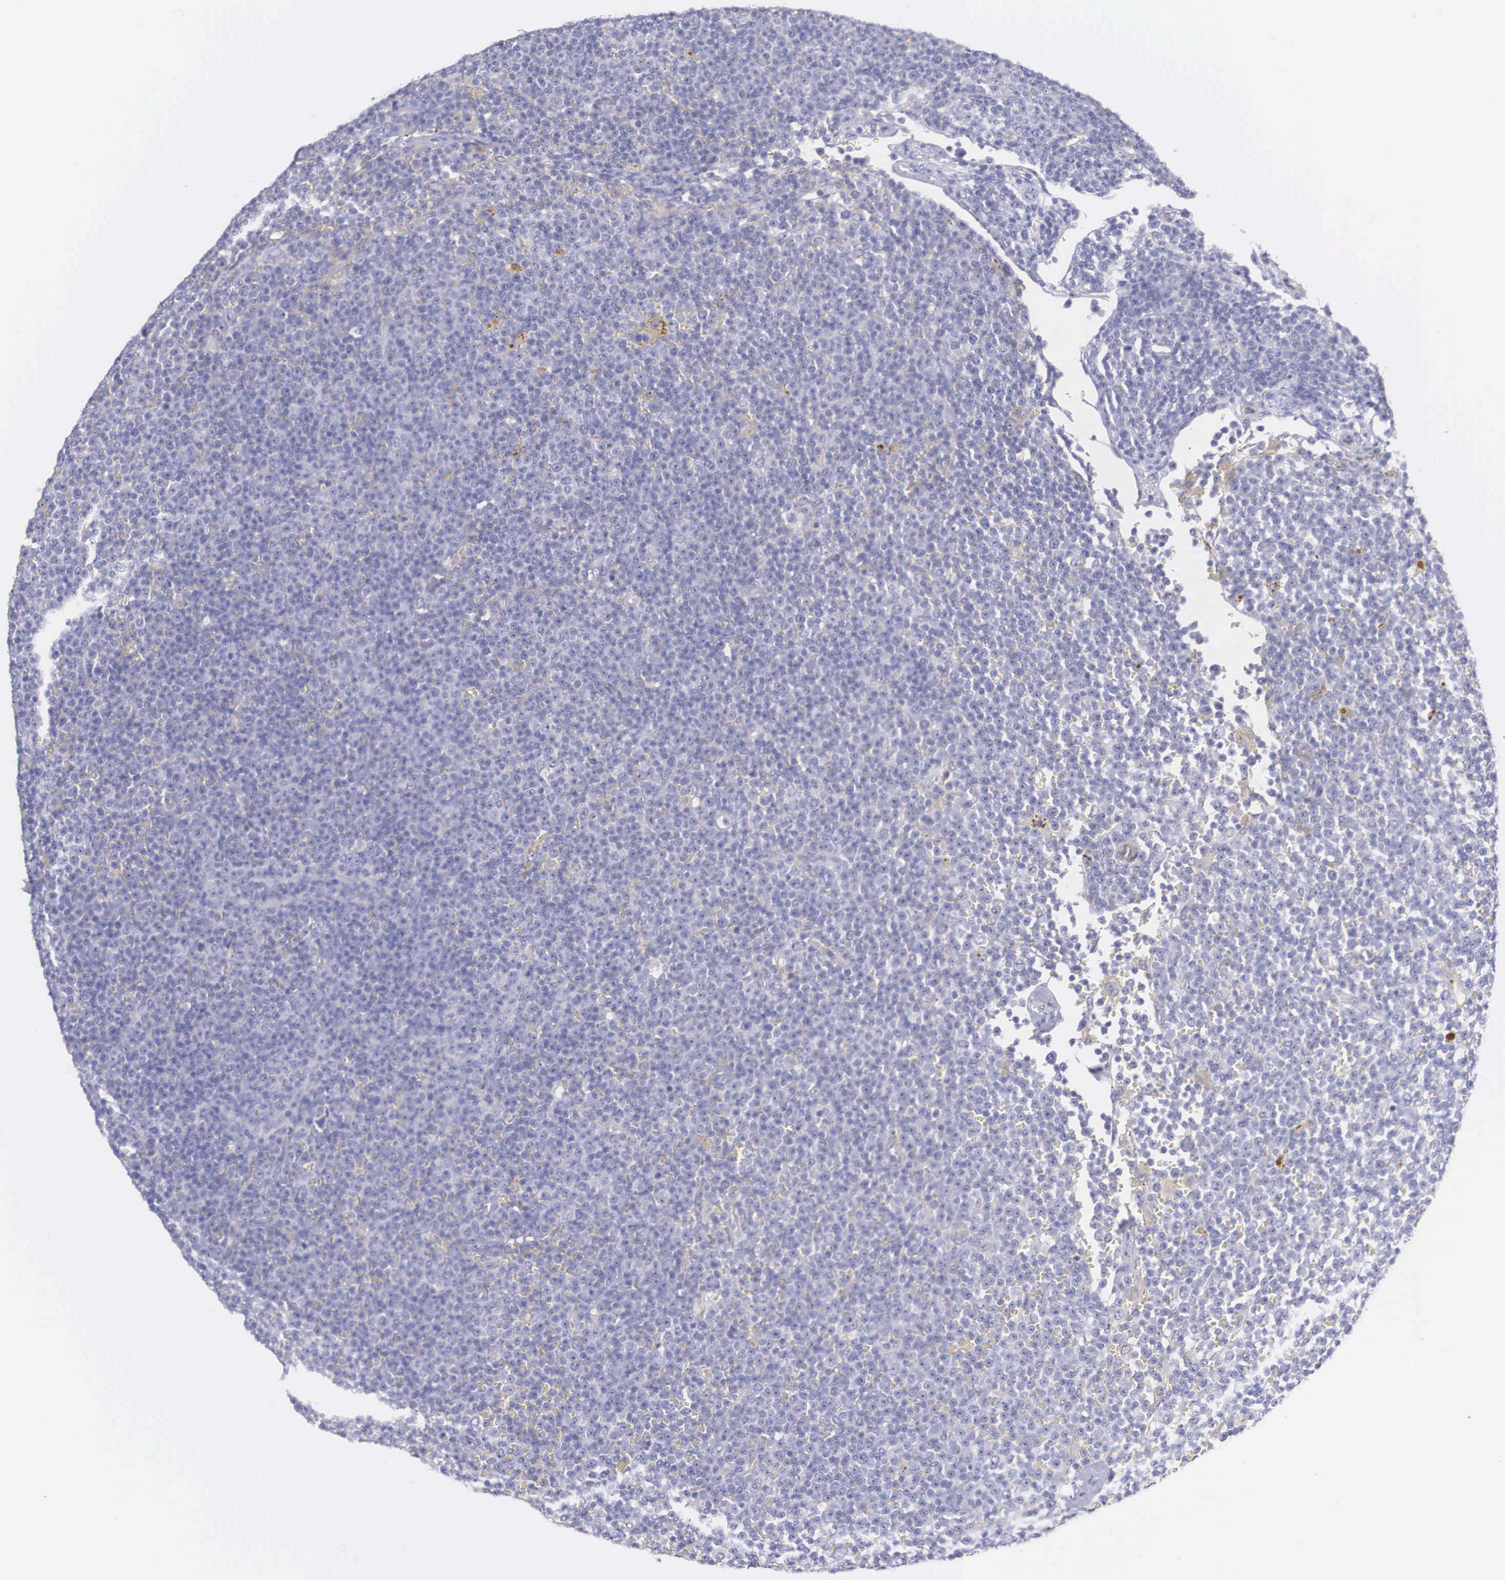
{"staining": {"intensity": "negative", "quantity": "none", "location": "none"}, "tissue": "lymphoma", "cell_type": "Tumor cells", "image_type": "cancer", "snomed": [{"axis": "morphology", "description": "Malignant lymphoma, non-Hodgkin's type, Low grade"}, {"axis": "topography", "description": "Lymph node"}], "caption": "The IHC histopathology image has no significant expression in tumor cells of lymphoma tissue.", "gene": "NR4A2", "patient": {"sex": "male", "age": 50}}